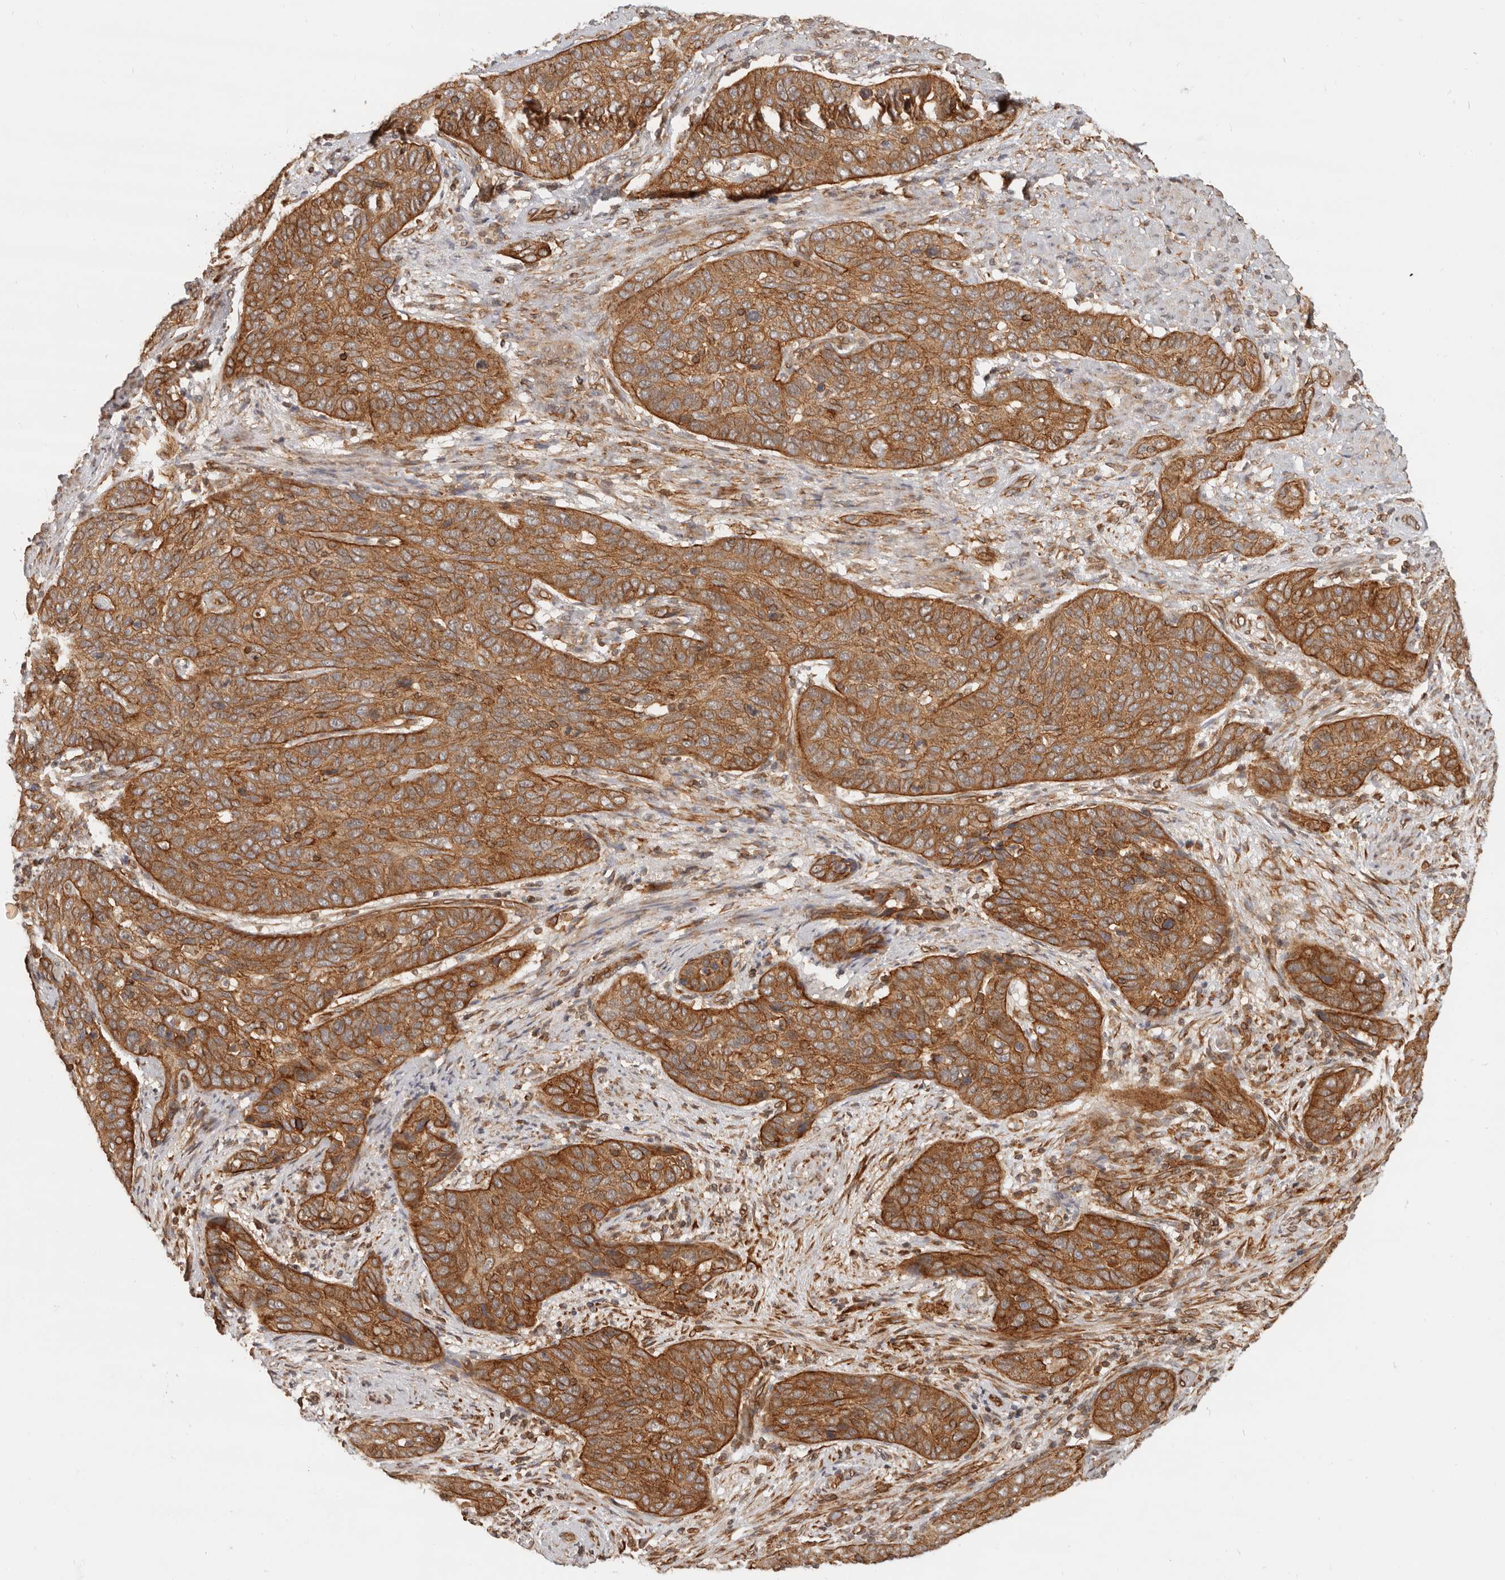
{"staining": {"intensity": "moderate", "quantity": ">75%", "location": "cytoplasmic/membranous"}, "tissue": "cervical cancer", "cell_type": "Tumor cells", "image_type": "cancer", "snomed": [{"axis": "morphology", "description": "Squamous cell carcinoma, NOS"}, {"axis": "topography", "description": "Cervix"}], "caption": "IHC photomicrograph of neoplastic tissue: human squamous cell carcinoma (cervical) stained using immunohistochemistry displays medium levels of moderate protein expression localized specifically in the cytoplasmic/membranous of tumor cells, appearing as a cytoplasmic/membranous brown color.", "gene": "UFSP1", "patient": {"sex": "female", "age": 60}}